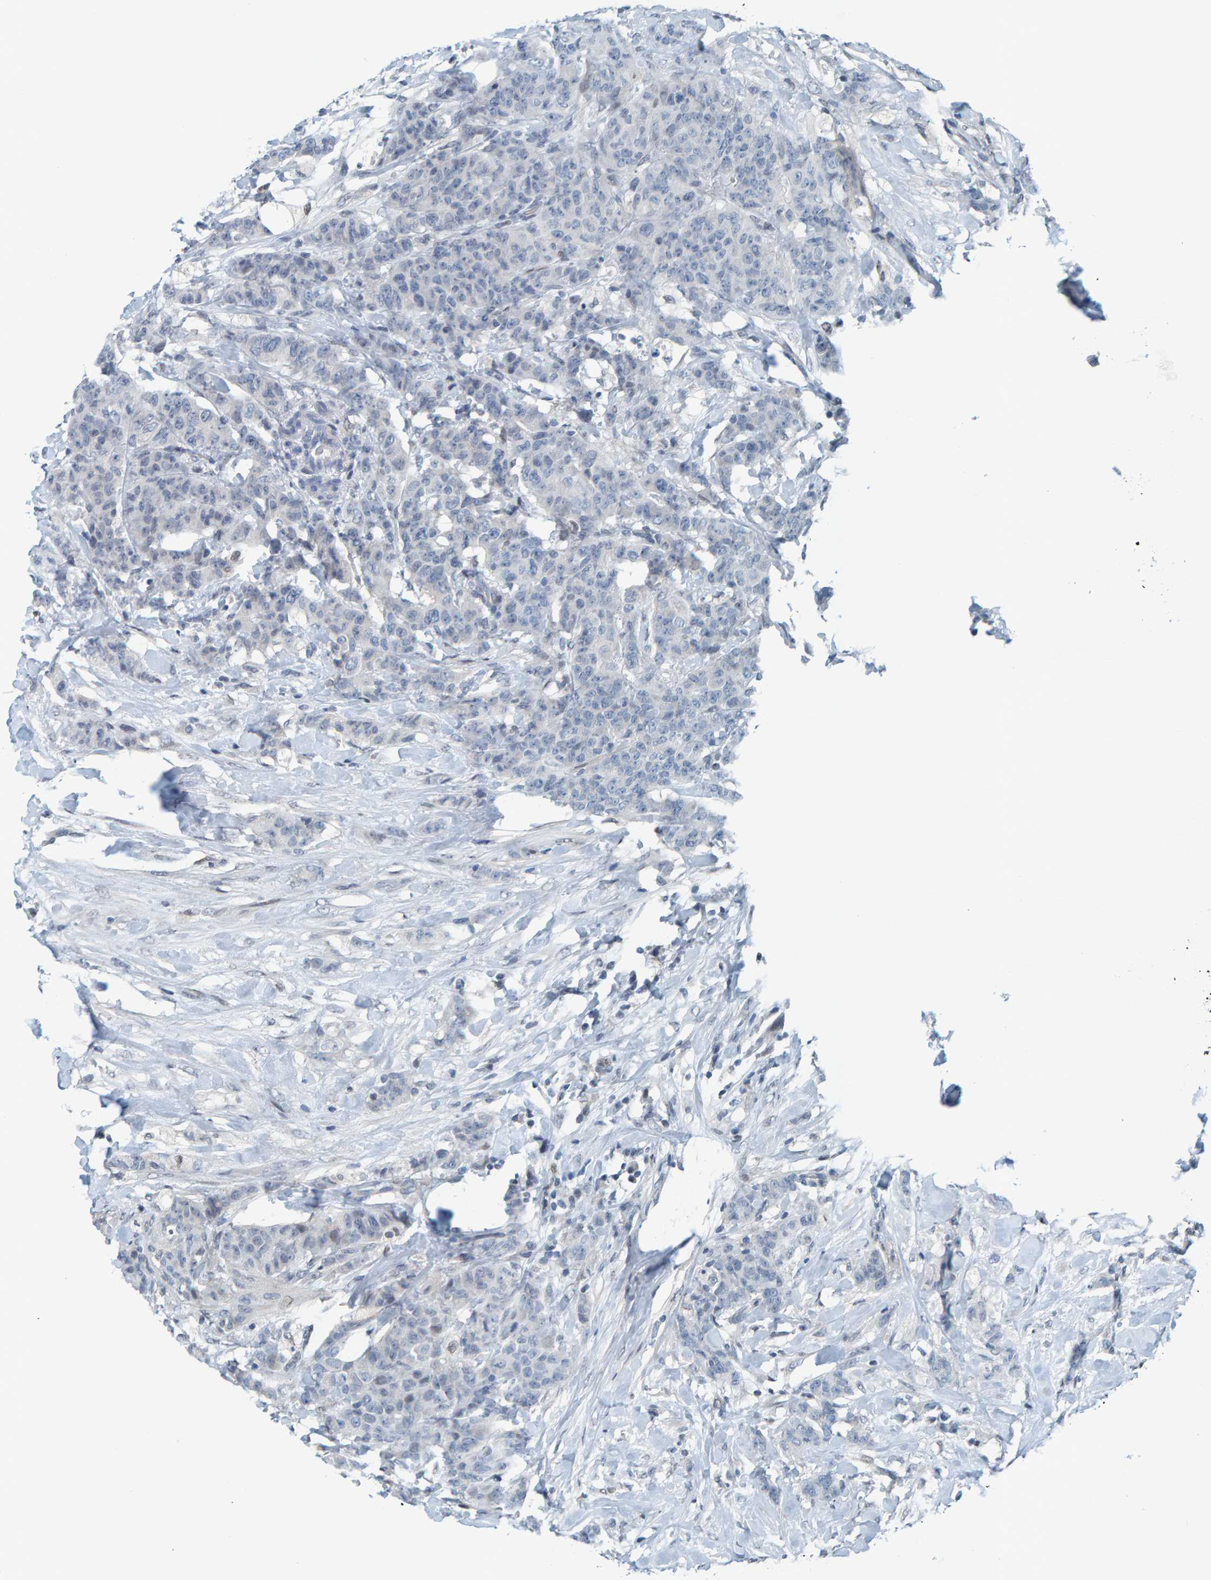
{"staining": {"intensity": "negative", "quantity": "none", "location": "none"}, "tissue": "breast cancer", "cell_type": "Tumor cells", "image_type": "cancer", "snomed": [{"axis": "morphology", "description": "Normal tissue, NOS"}, {"axis": "morphology", "description": "Duct carcinoma"}, {"axis": "topography", "description": "Breast"}], "caption": "This histopathology image is of breast cancer stained with IHC to label a protein in brown with the nuclei are counter-stained blue. There is no expression in tumor cells.", "gene": "CNP", "patient": {"sex": "female", "age": 40}}